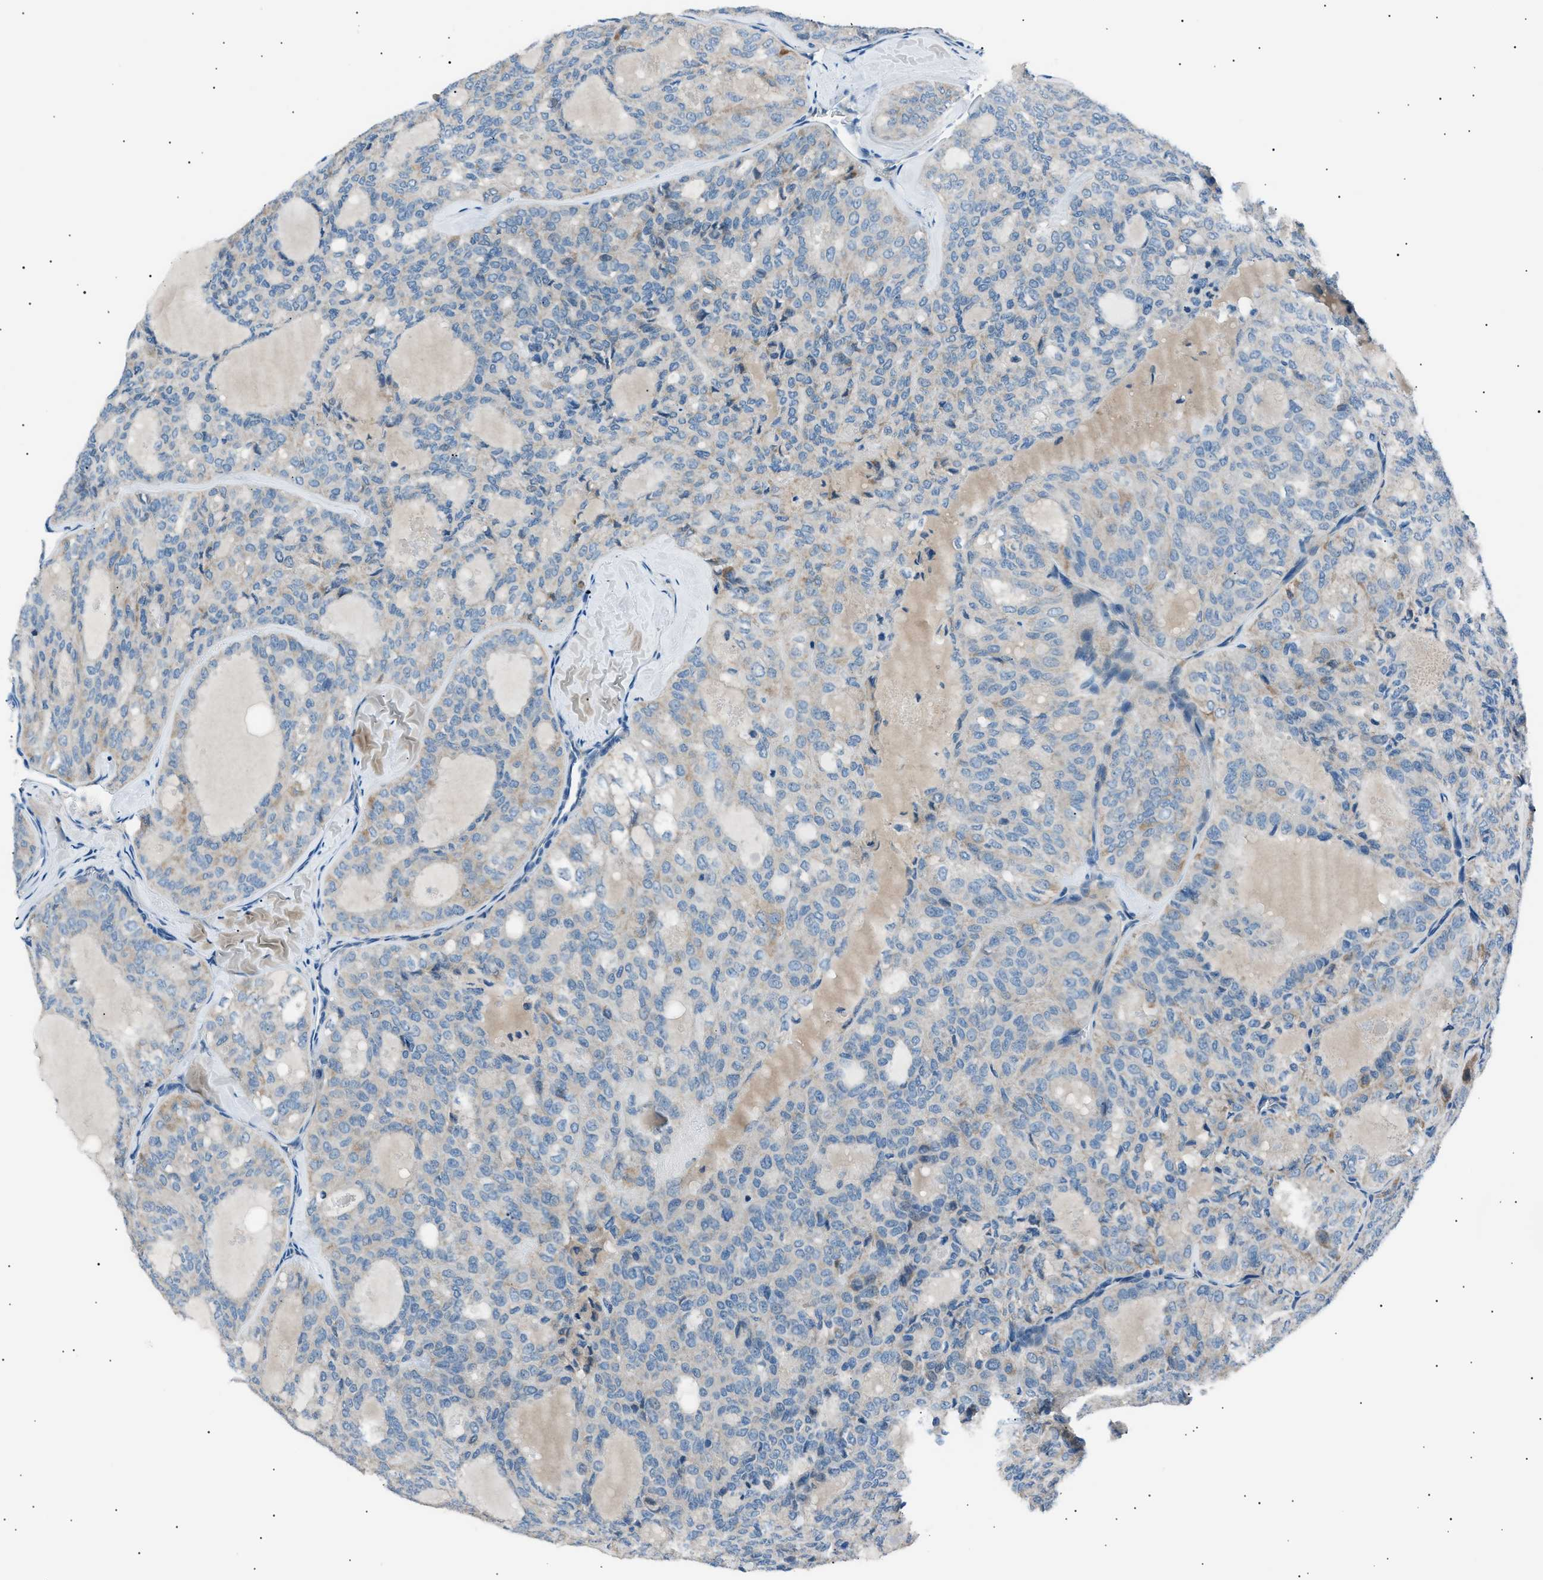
{"staining": {"intensity": "negative", "quantity": "none", "location": "none"}, "tissue": "thyroid cancer", "cell_type": "Tumor cells", "image_type": "cancer", "snomed": [{"axis": "morphology", "description": "Follicular adenoma carcinoma, NOS"}, {"axis": "topography", "description": "Thyroid gland"}], "caption": "A photomicrograph of human follicular adenoma carcinoma (thyroid) is negative for staining in tumor cells.", "gene": "LRRC37B", "patient": {"sex": "male", "age": 75}}